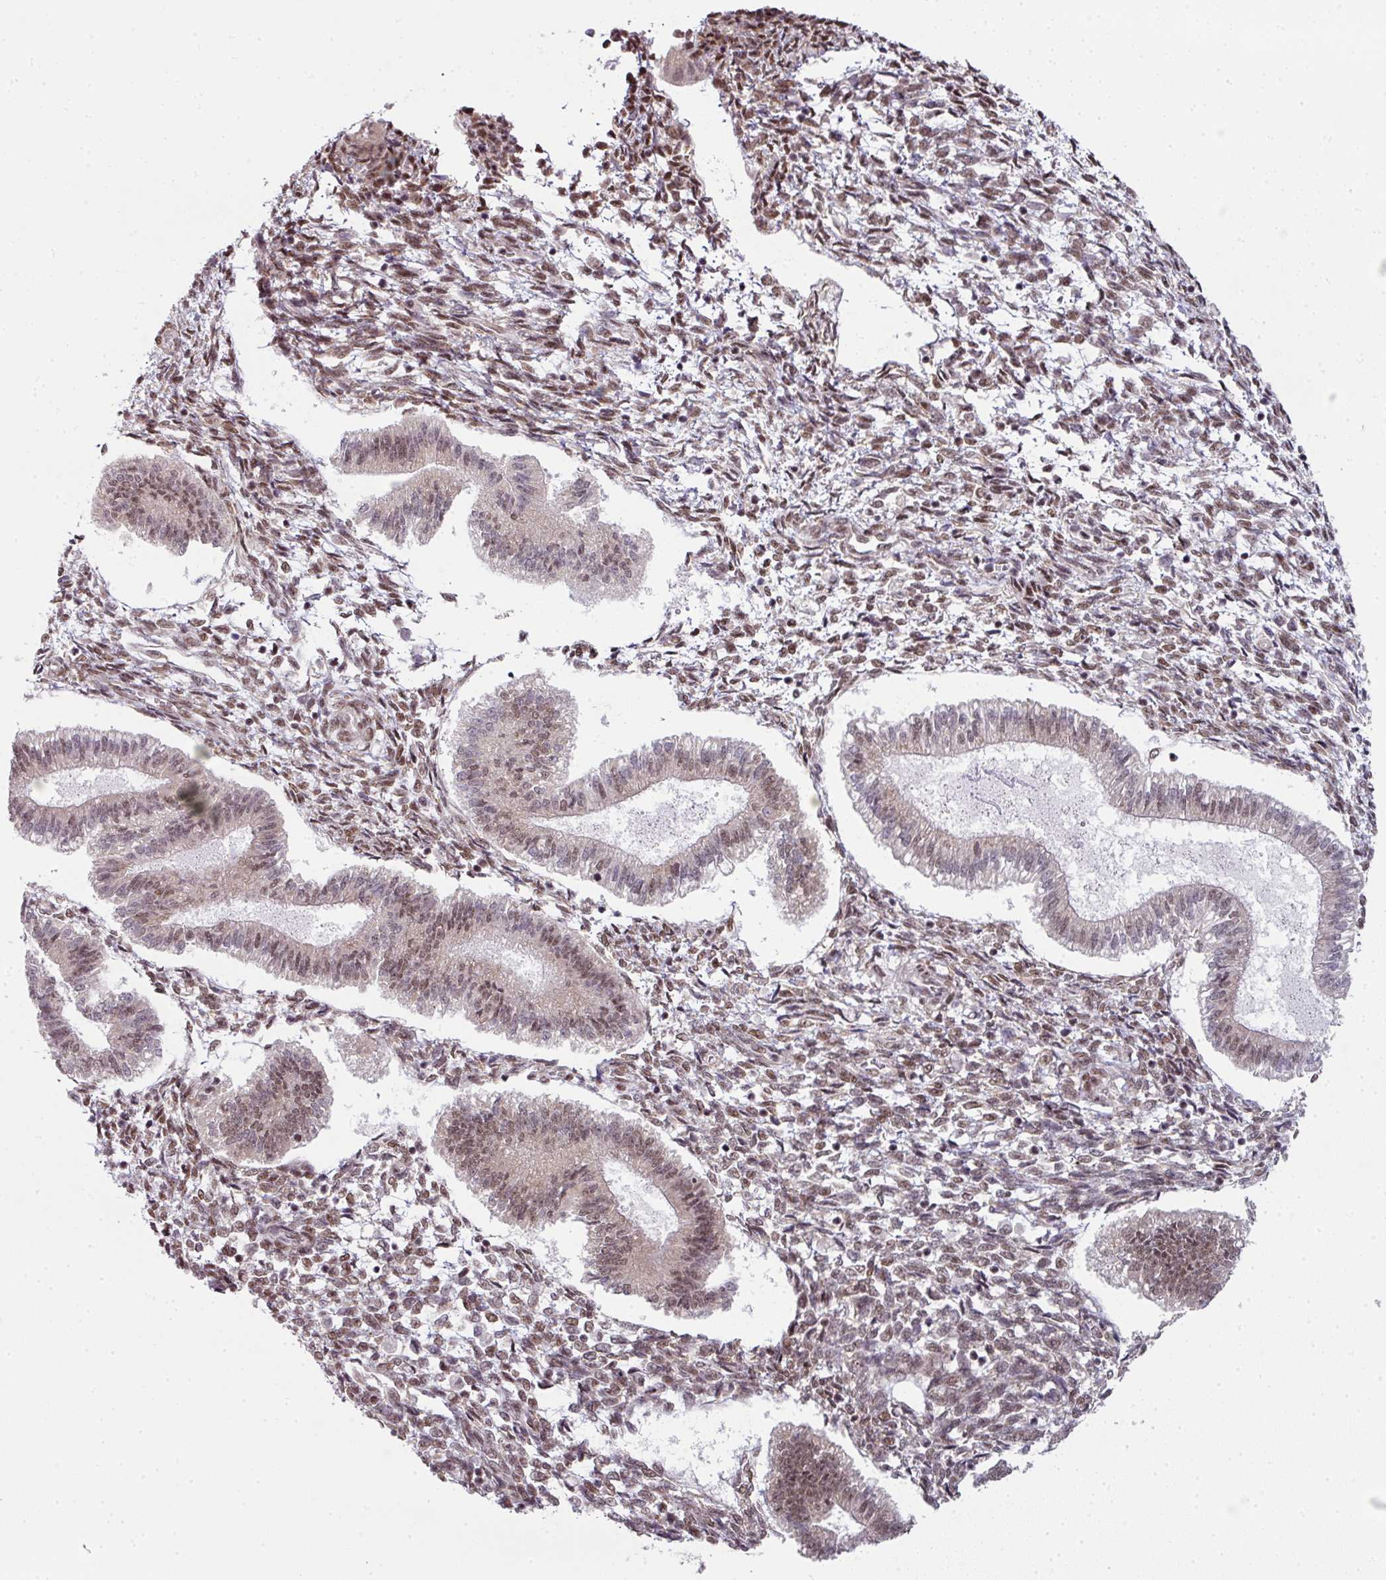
{"staining": {"intensity": "moderate", "quantity": "25%-75%", "location": "nuclear"}, "tissue": "endometrium", "cell_type": "Cells in endometrial stroma", "image_type": "normal", "snomed": [{"axis": "morphology", "description": "Normal tissue, NOS"}, {"axis": "topography", "description": "Endometrium"}], "caption": "This photomicrograph exhibits immunohistochemistry (IHC) staining of unremarkable endometrium, with medium moderate nuclear positivity in approximately 25%-75% of cells in endometrial stroma.", "gene": "NFYA", "patient": {"sex": "female", "age": 25}}